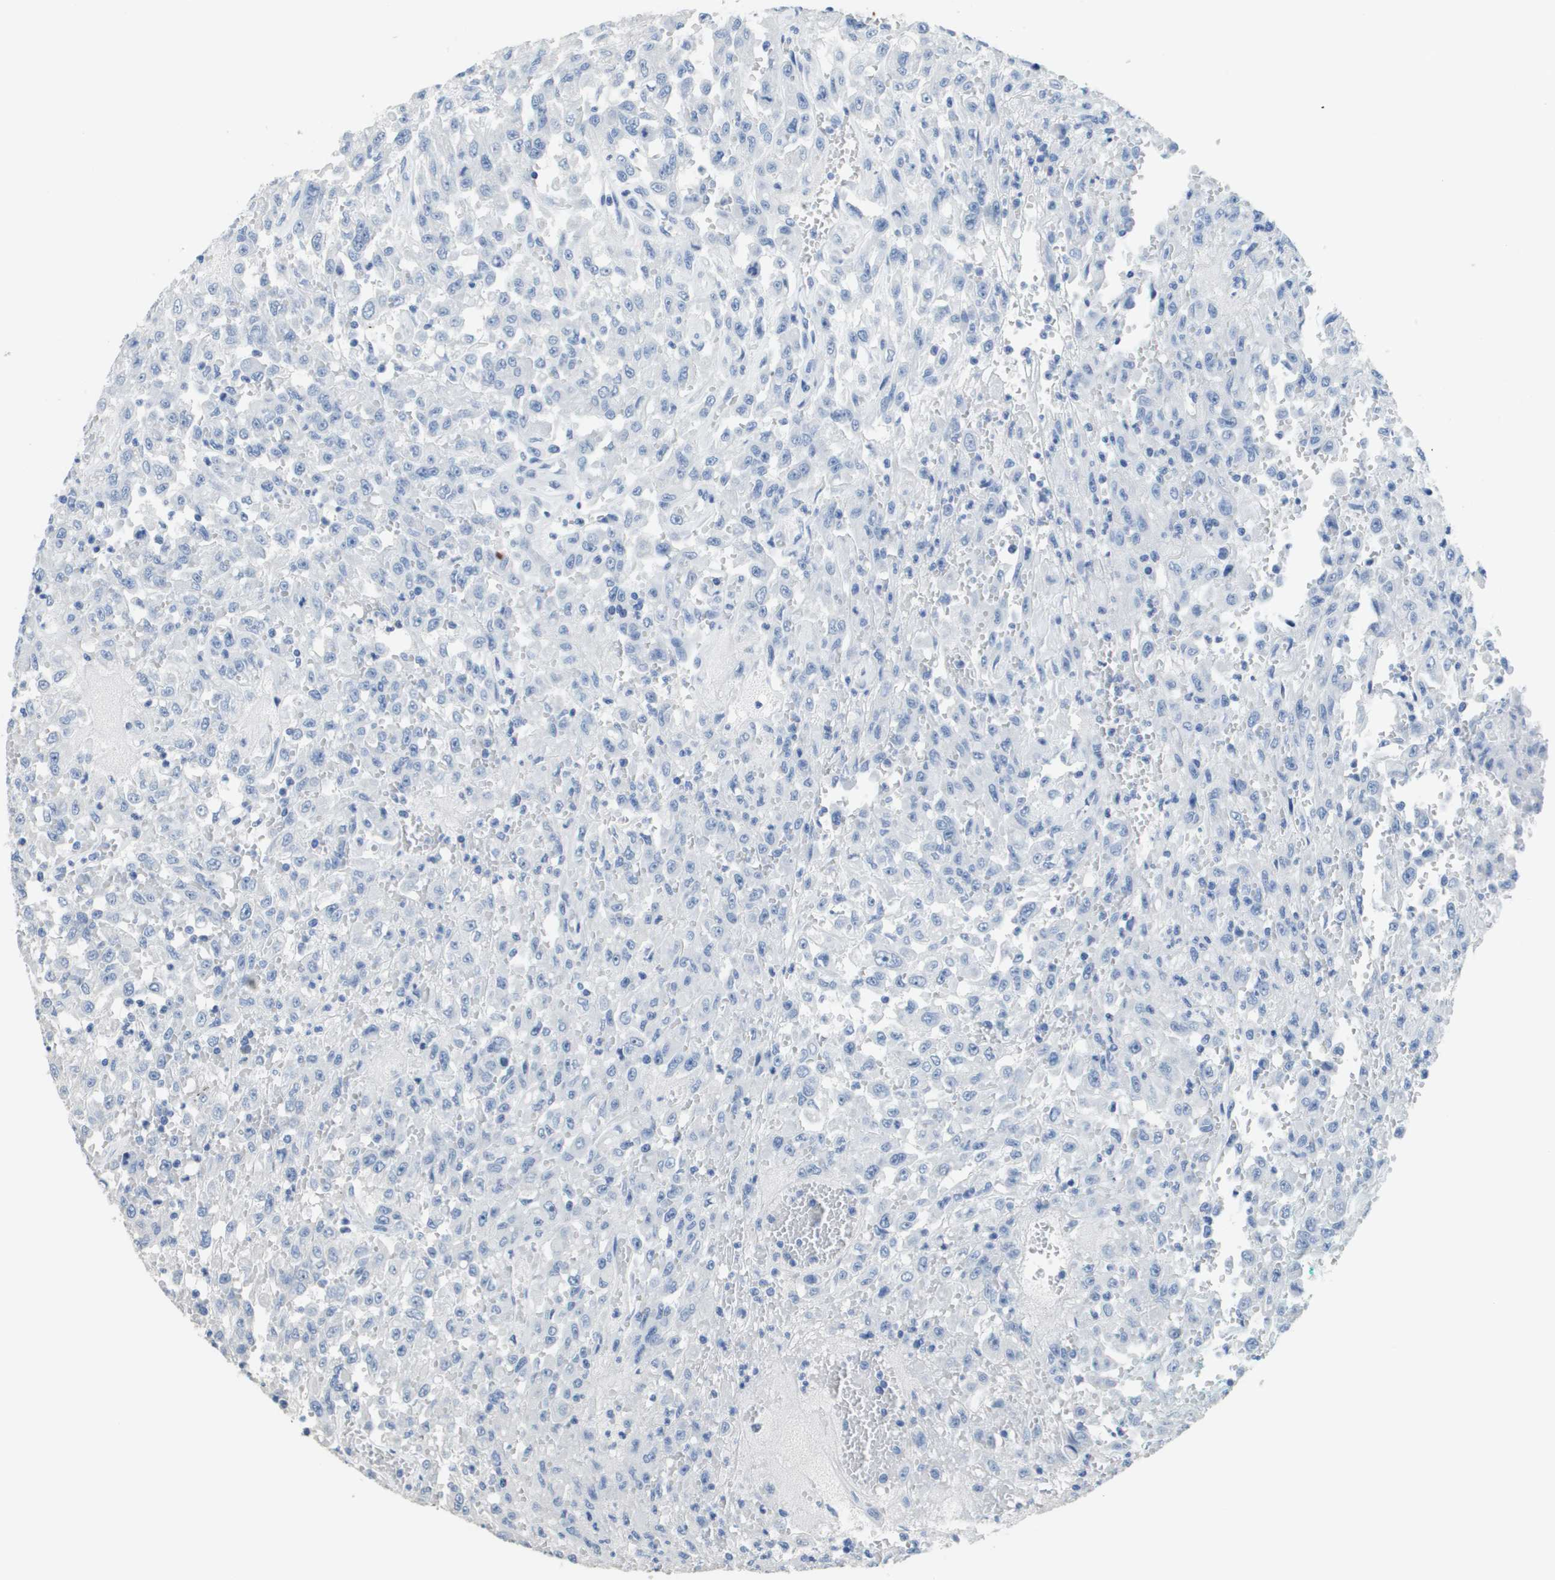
{"staining": {"intensity": "negative", "quantity": "none", "location": "none"}, "tissue": "urothelial cancer", "cell_type": "Tumor cells", "image_type": "cancer", "snomed": [{"axis": "morphology", "description": "Urothelial carcinoma, High grade"}, {"axis": "topography", "description": "Urinary bladder"}], "caption": "High power microscopy photomicrograph of an IHC image of urothelial carcinoma (high-grade), revealing no significant staining in tumor cells.", "gene": "MT3", "patient": {"sex": "male", "age": 46}}